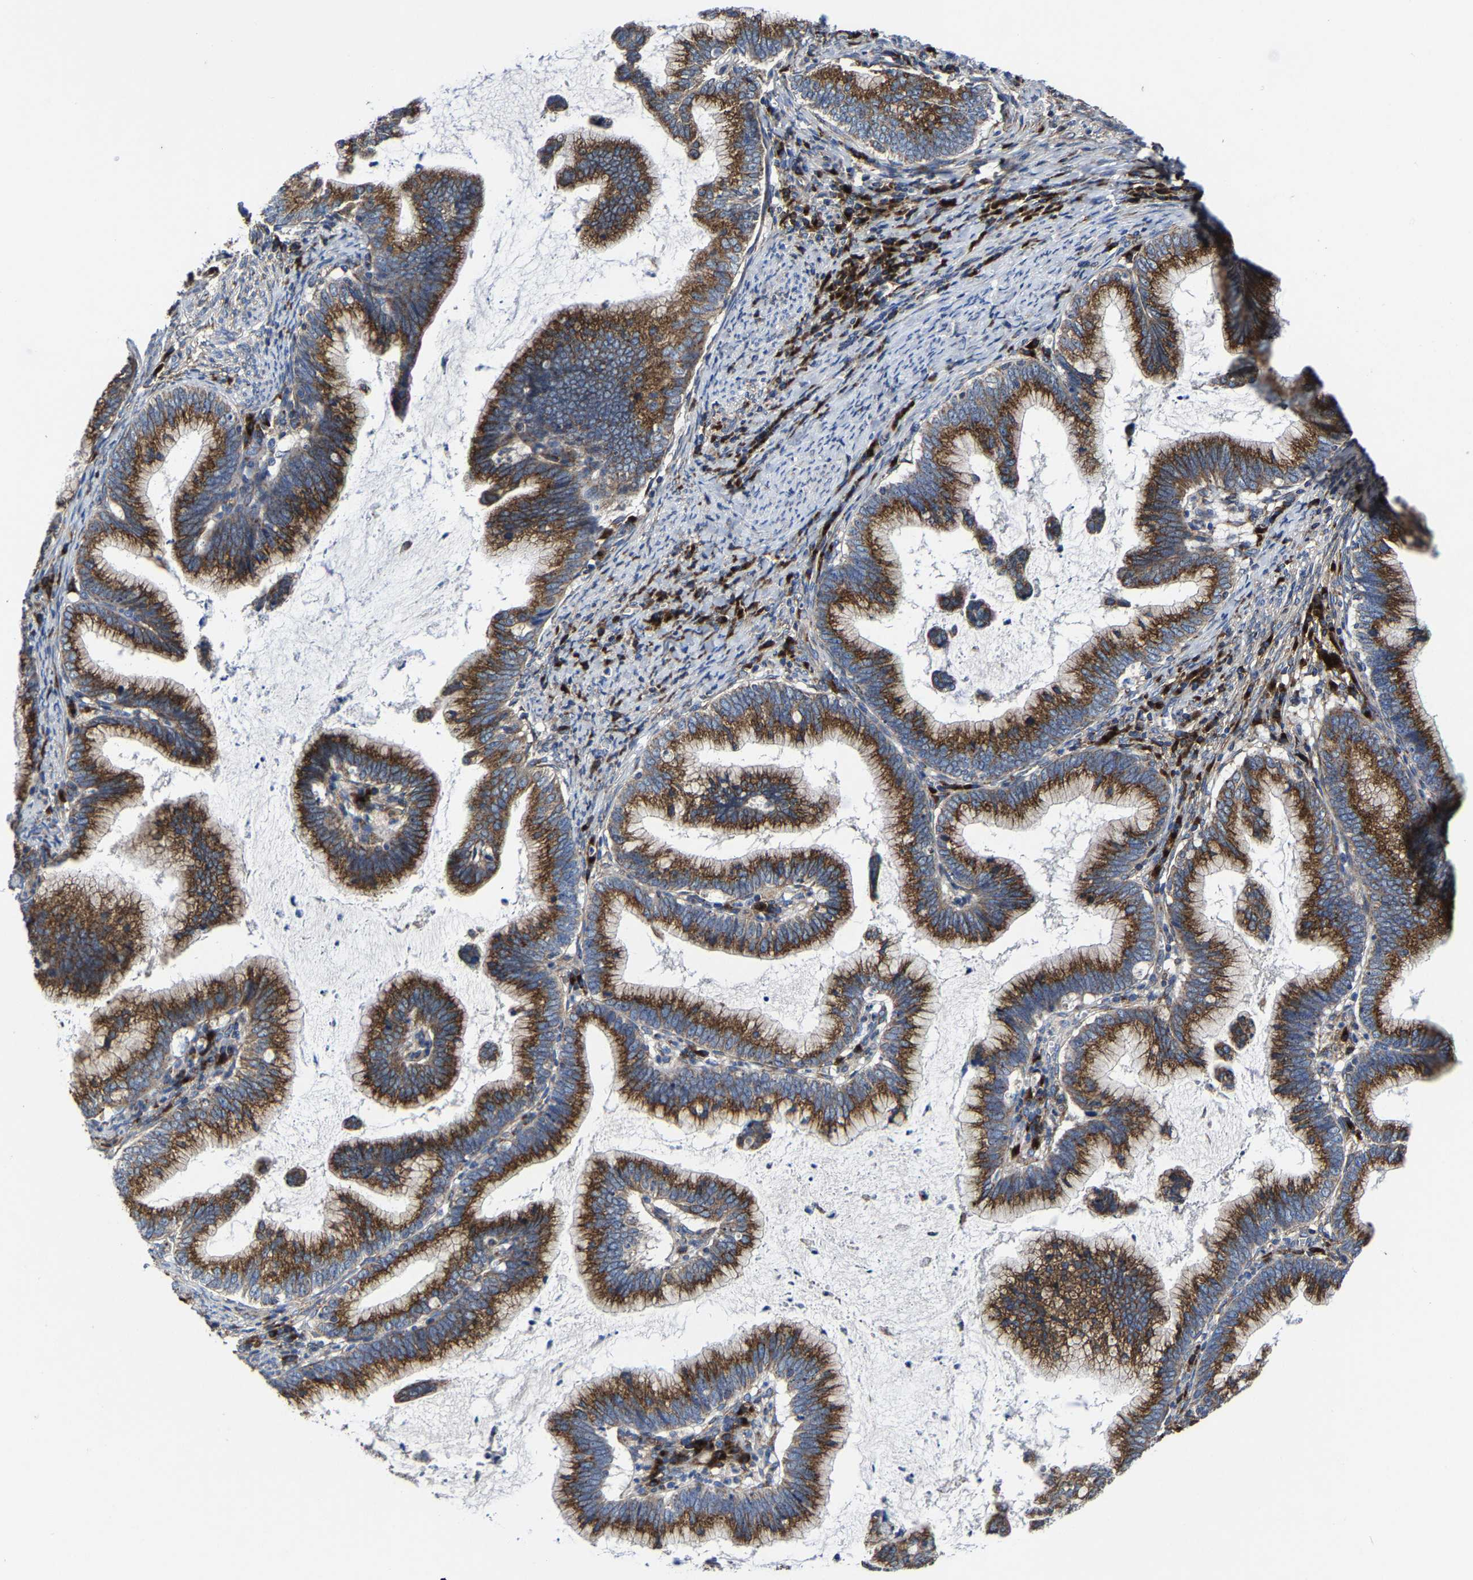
{"staining": {"intensity": "strong", "quantity": ">75%", "location": "cytoplasmic/membranous"}, "tissue": "cervical cancer", "cell_type": "Tumor cells", "image_type": "cancer", "snomed": [{"axis": "morphology", "description": "Adenocarcinoma, NOS"}, {"axis": "topography", "description": "Cervix"}], "caption": "Human cervical cancer stained with a brown dye shows strong cytoplasmic/membranous positive expression in about >75% of tumor cells.", "gene": "EBAG9", "patient": {"sex": "female", "age": 36}}